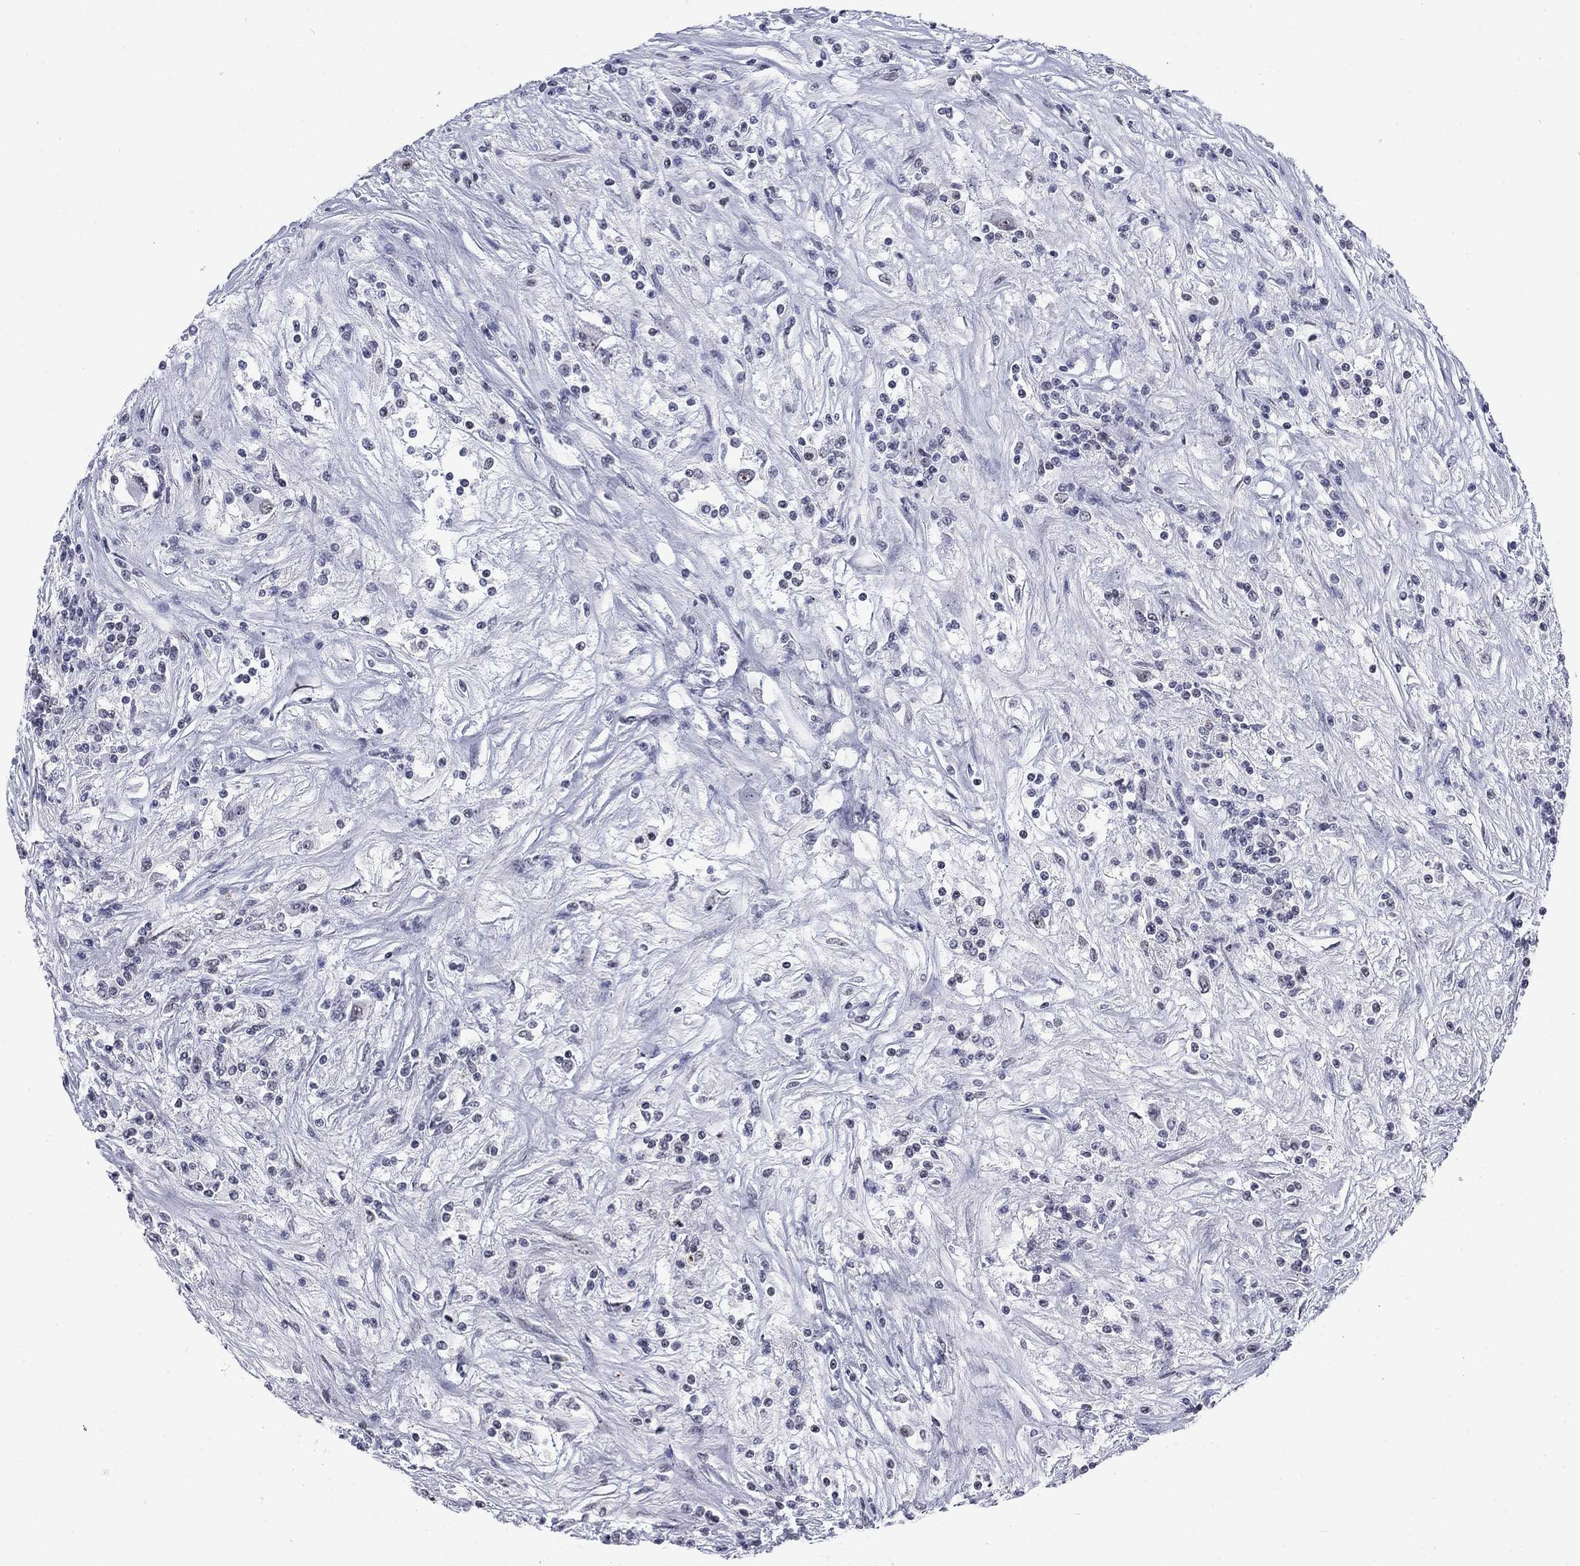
{"staining": {"intensity": "negative", "quantity": "none", "location": "none"}, "tissue": "renal cancer", "cell_type": "Tumor cells", "image_type": "cancer", "snomed": [{"axis": "morphology", "description": "Adenocarcinoma, NOS"}, {"axis": "topography", "description": "Kidney"}], "caption": "A high-resolution micrograph shows immunohistochemistry (IHC) staining of renal cancer (adenocarcinoma), which reveals no significant expression in tumor cells.", "gene": "CSRNP3", "patient": {"sex": "female", "age": 67}}